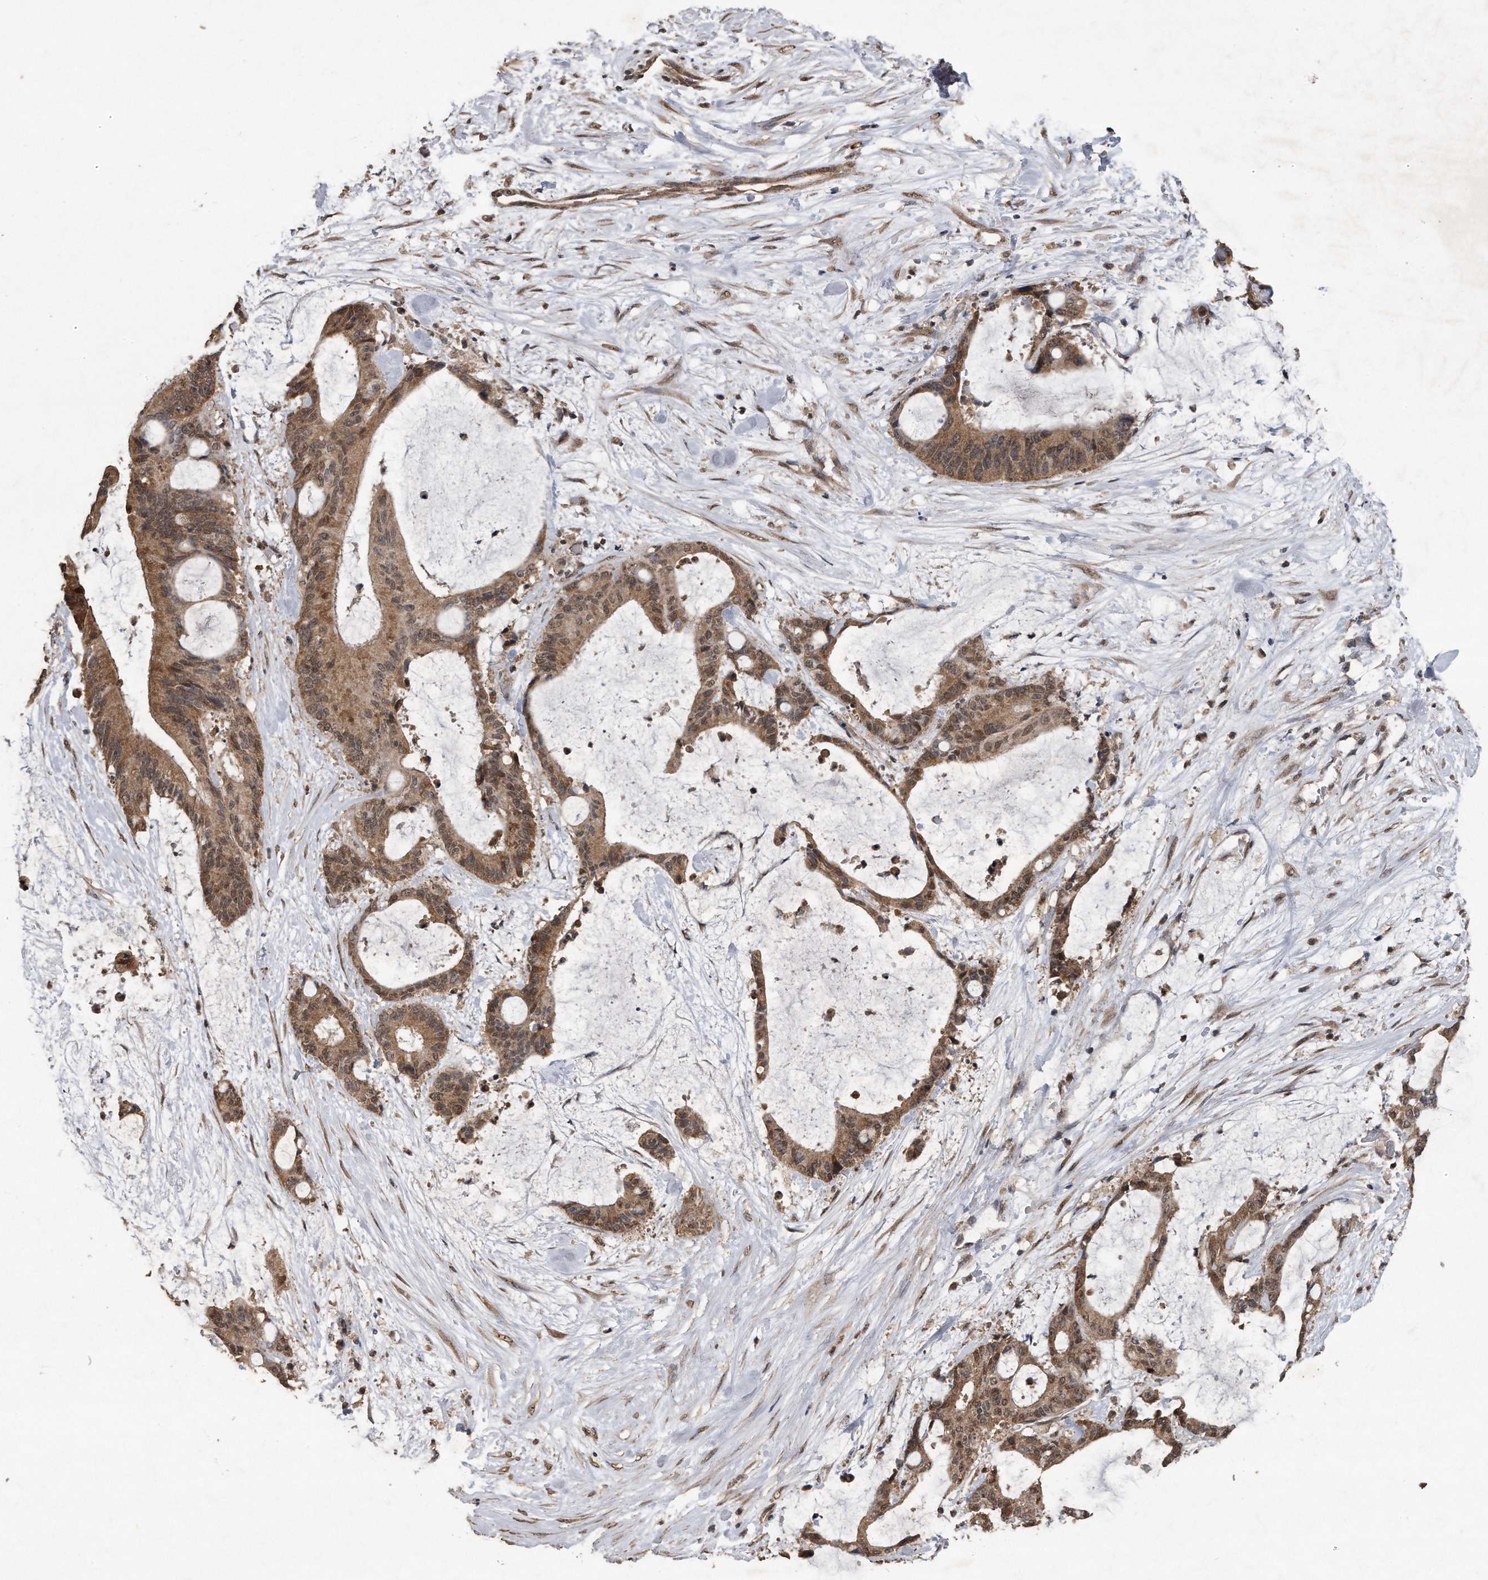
{"staining": {"intensity": "moderate", "quantity": ">75%", "location": "cytoplasmic/membranous"}, "tissue": "liver cancer", "cell_type": "Tumor cells", "image_type": "cancer", "snomed": [{"axis": "morphology", "description": "Cholangiocarcinoma"}, {"axis": "topography", "description": "Liver"}], "caption": "Tumor cells exhibit medium levels of moderate cytoplasmic/membranous staining in about >75% of cells in liver cholangiocarcinoma. (IHC, brightfield microscopy, high magnification).", "gene": "CRYZL1", "patient": {"sex": "female", "age": 73}}